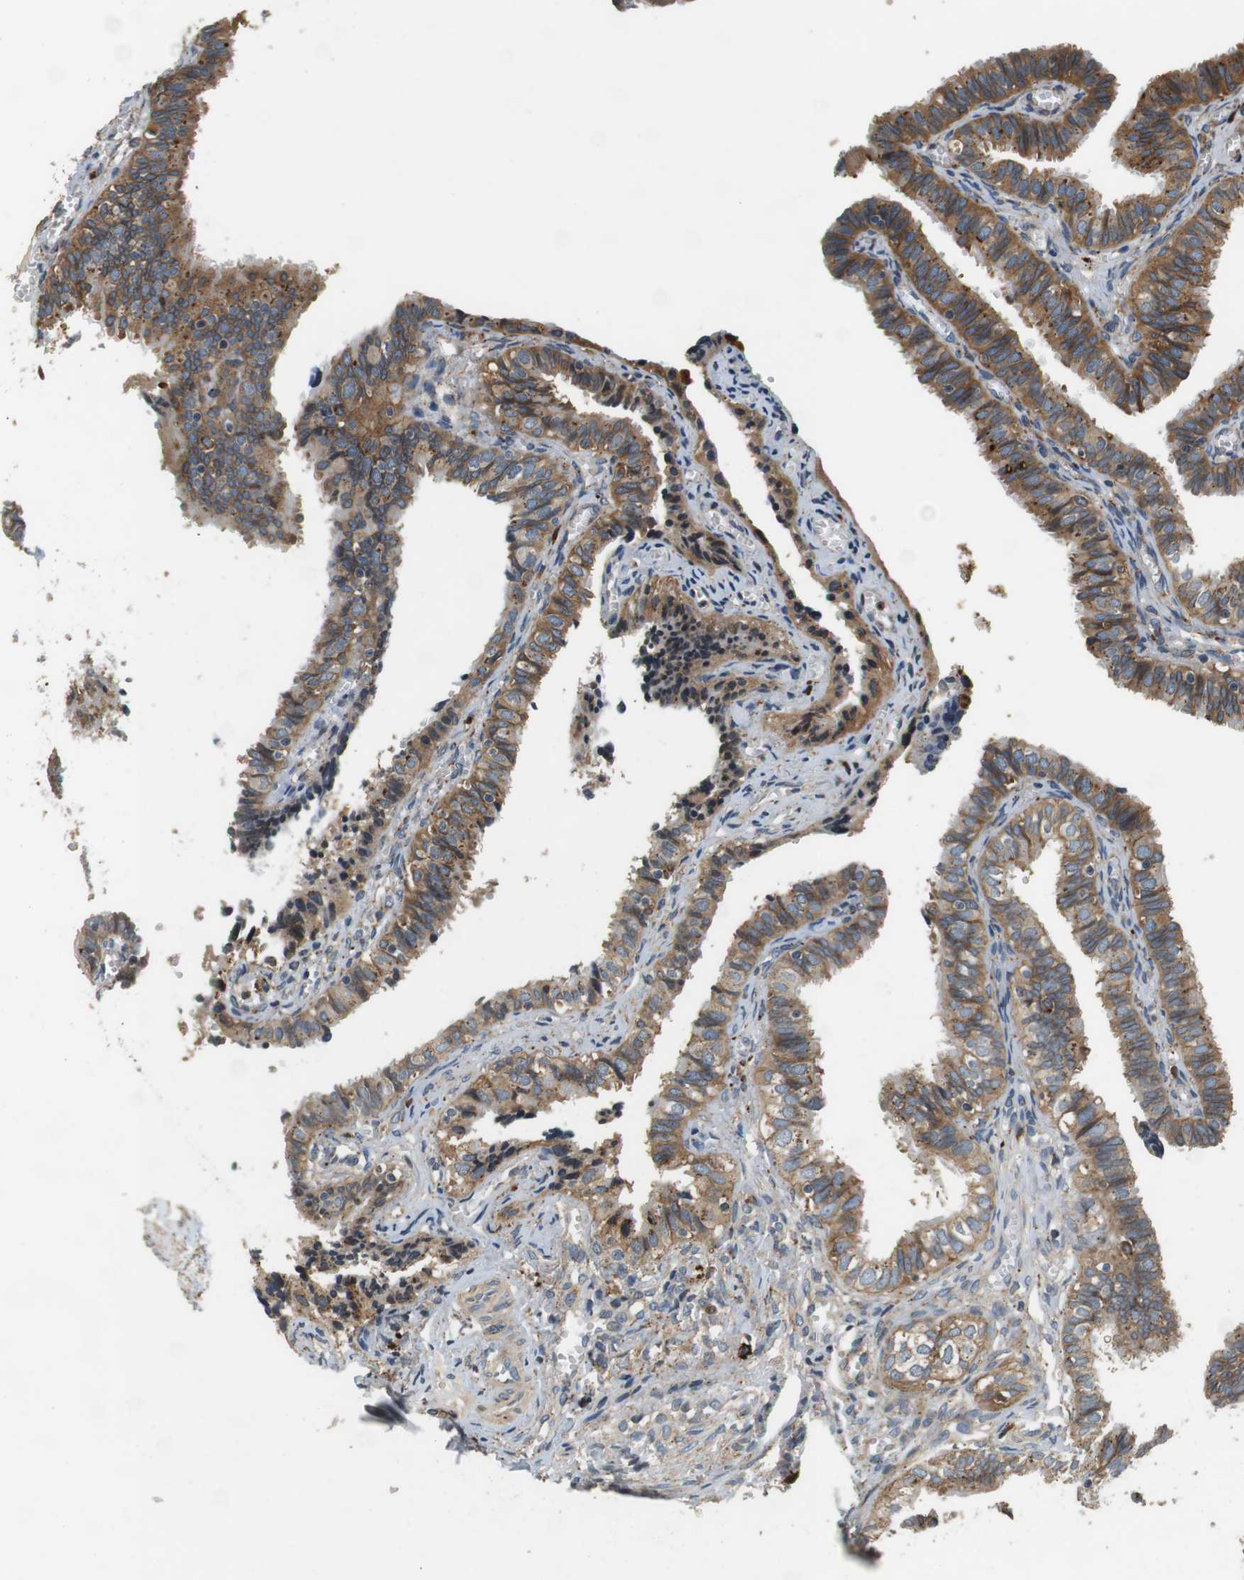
{"staining": {"intensity": "moderate", "quantity": ">75%", "location": "cytoplasmic/membranous"}, "tissue": "fallopian tube", "cell_type": "Glandular cells", "image_type": "normal", "snomed": [{"axis": "morphology", "description": "Normal tissue, NOS"}, {"axis": "topography", "description": "Fallopian tube"}], "caption": "Protein analysis of normal fallopian tube displays moderate cytoplasmic/membranous positivity in about >75% of glandular cells.", "gene": "TXNRD1", "patient": {"sex": "female", "age": 46}}